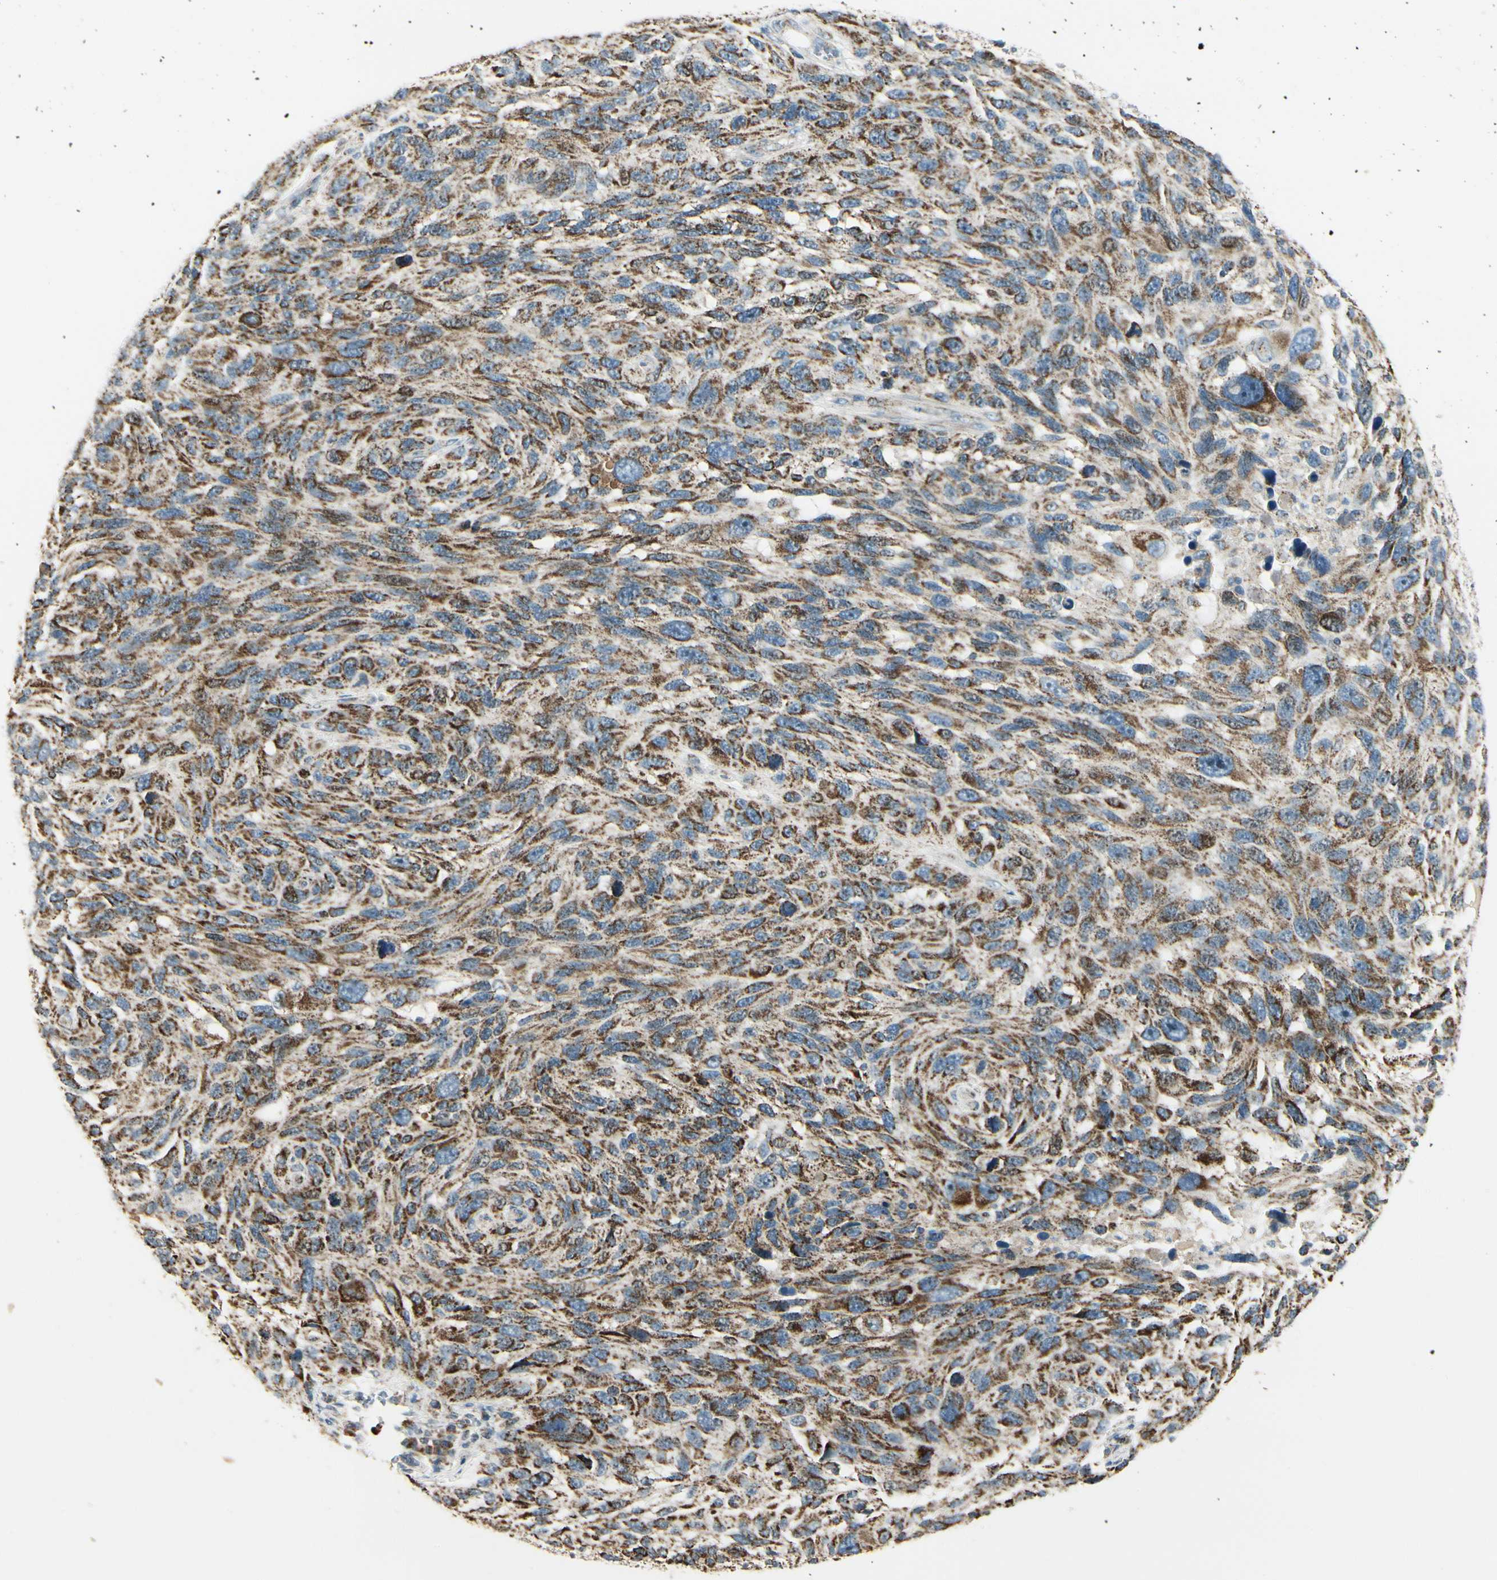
{"staining": {"intensity": "strong", "quantity": ">75%", "location": "cytoplasmic/membranous"}, "tissue": "melanoma", "cell_type": "Tumor cells", "image_type": "cancer", "snomed": [{"axis": "morphology", "description": "Malignant melanoma, NOS"}, {"axis": "topography", "description": "Skin"}], "caption": "A high-resolution photomicrograph shows immunohistochemistry staining of malignant melanoma, which demonstrates strong cytoplasmic/membranous staining in approximately >75% of tumor cells.", "gene": "ANKS6", "patient": {"sex": "male", "age": 53}}